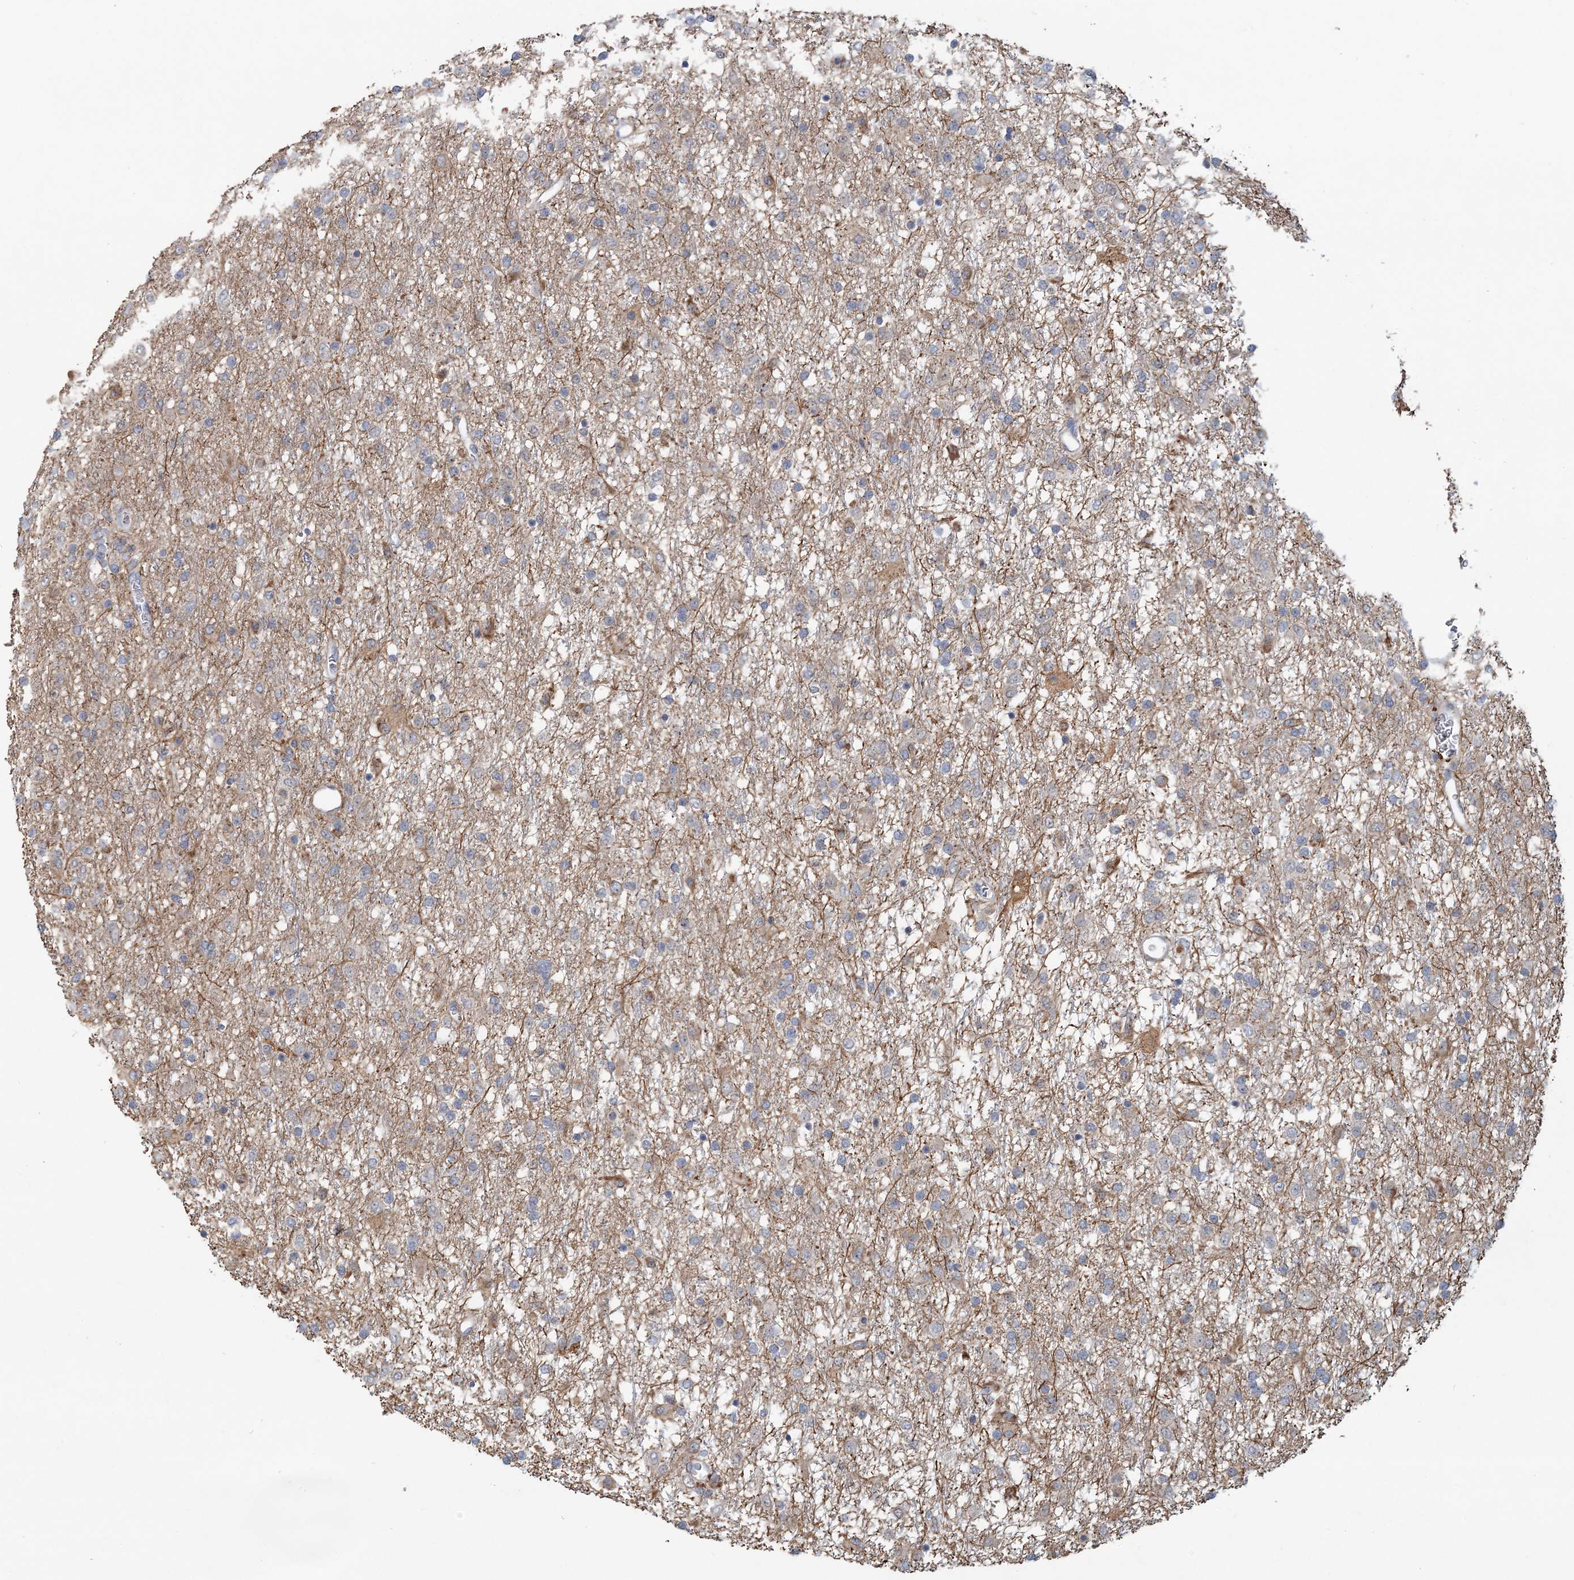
{"staining": {"intensity": "negative", "quantity": "none", "location": "none"}, "tissue": "glioma", "cell_type": "Tumor cells", "image_type": "cancer", "snomed": [{"axis": "morphology", "description": "Glioma, malignant, Low grade"}, {"axis": "topography", "description": "Brain"}], "caption": "This image is of glioma stained with immunohistochemistry (IHC) to label a protein in brown with the nuclei are counter-stained blue. There is no staining in tumor cells. (DAB IHC visualized using brightfield microscopy, high magnification).", "gene": "RNF25", "patient": {"sex": "male", "age": 65}}